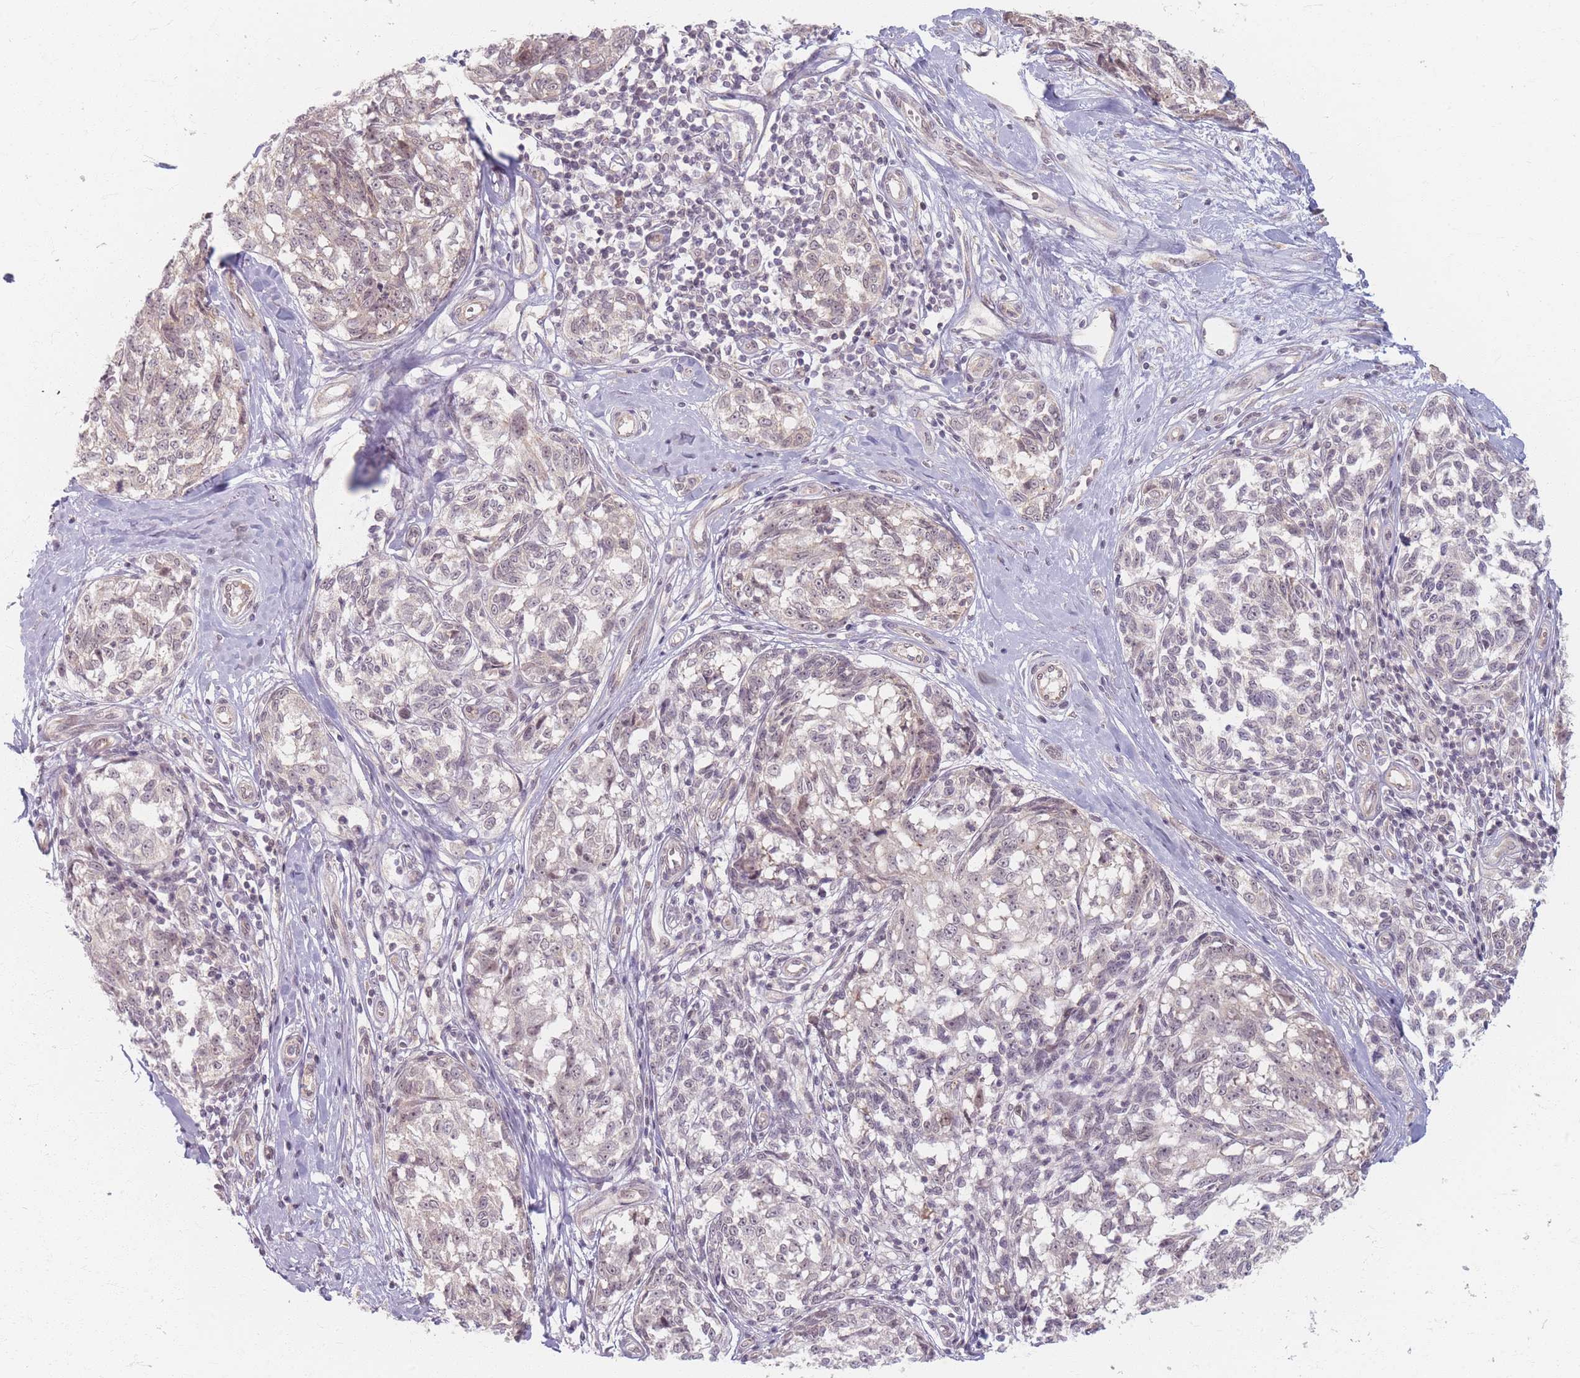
{"staining": {"intensity": "weak", "quantity": "25%-75%", "location": "cytoplasmic/membranous"}, "tissue": "melanoma", "cell_type": "Tumor cells", "image_type": "cancer", "snomed": [{"axis": "morphology", "description": "Normal tissue, NOS"}, {"axis": "morphology", "description": "Malignant melanoma, NOS"}, {"axis": "topography", "description": "Skin"}], "caption": "The immunohistochemical stain highlights weak cytoplasmic/membranous positivity in tumor cells of melanoma tissue. The staining was performed using DAB (3,3'-diaminobenzidine) to visualize the protein expression in brown, while the nuclei were stained in blue with hematoxylin (Magnification: 20x).", "gene": "GABRA6", "patient": {"sex": "female", "age": 64}}